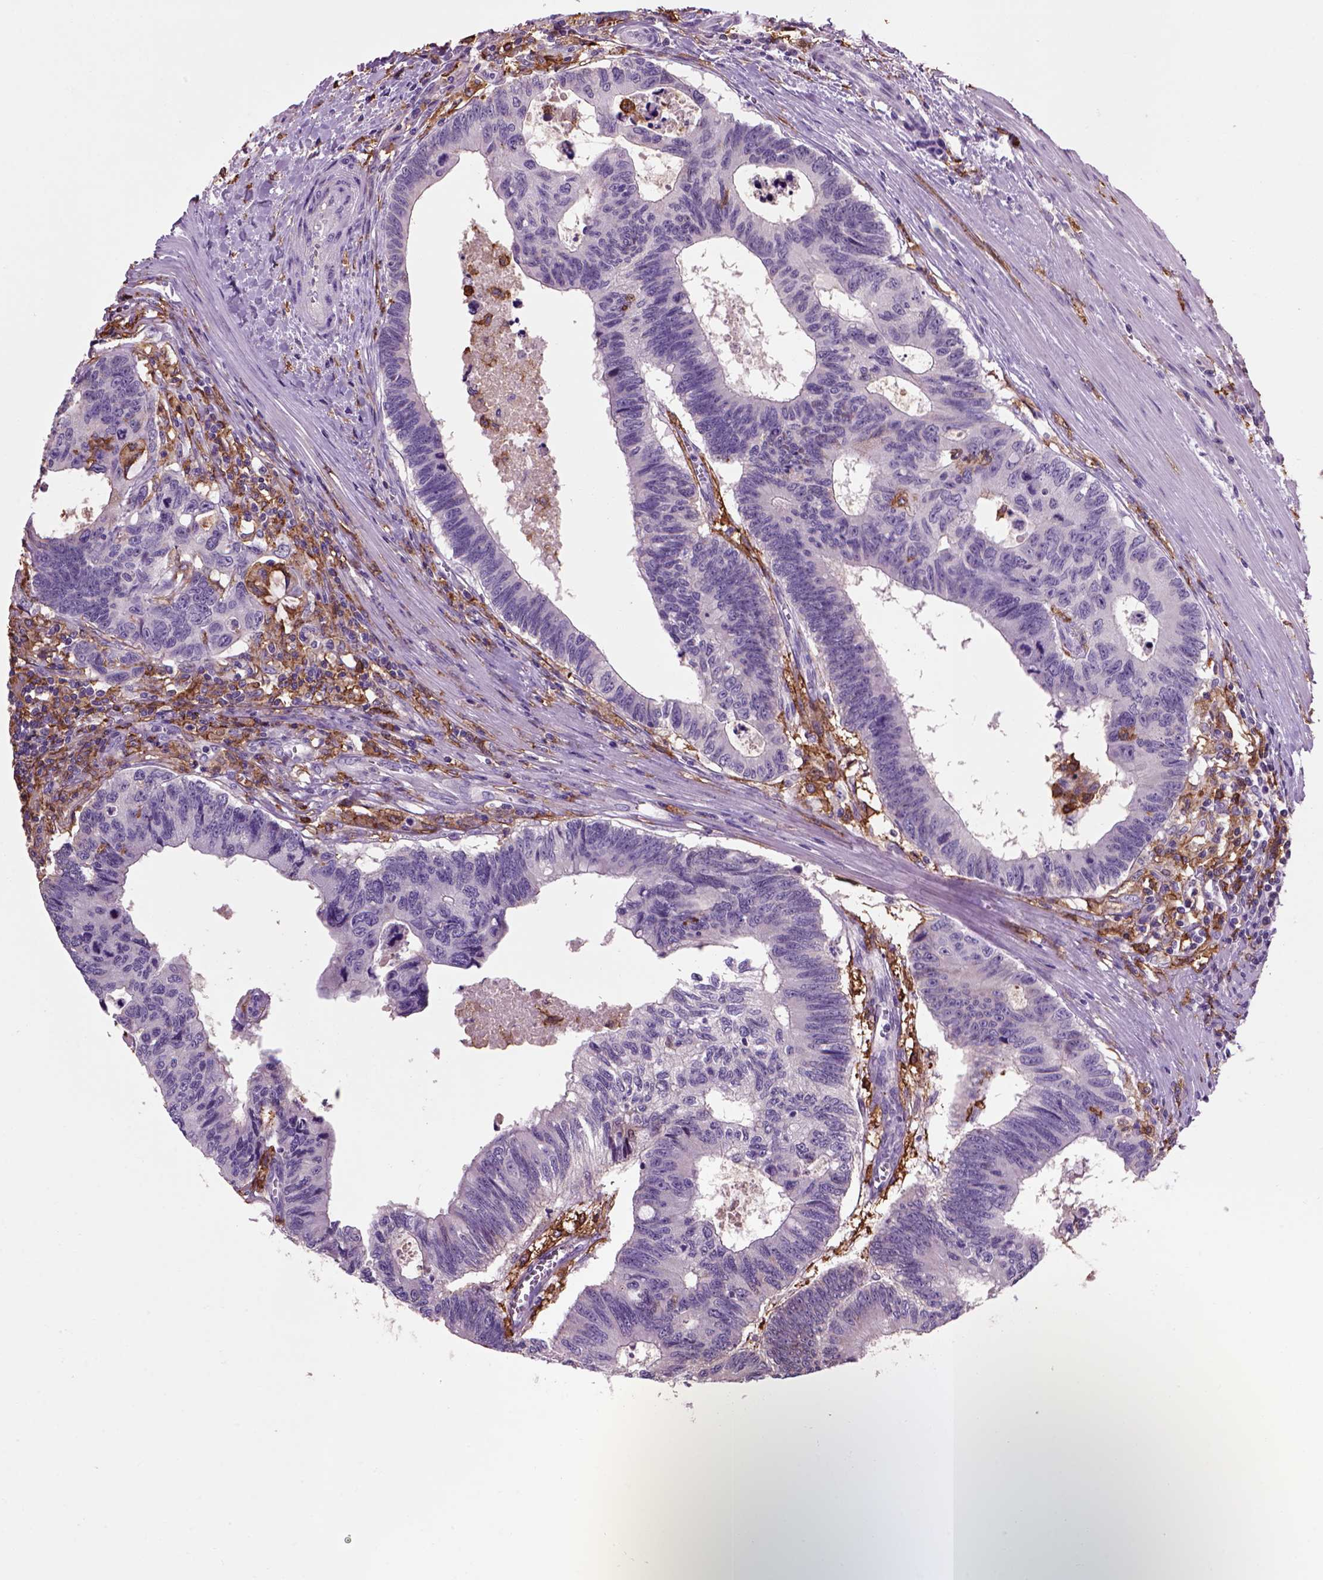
{"staining": {"intensity": "negative", "quantity": "none", "location": "none"}, "tissue": "colorectal cancer", "cell_type": "Tumor cells", "image_type": "cancer", "snomed": [{"axis": "morphology", "description": "Adenocarcinoma, NOS"}, {"axis": "topography", "description": "Colon"}], "caption": "Immunohistochemical staining of human adenocarcinoma (colorectal) reveals no significant expression in tumor cells.", "gene": "CD14", "patient": {"sex": "female", "age": 77}}